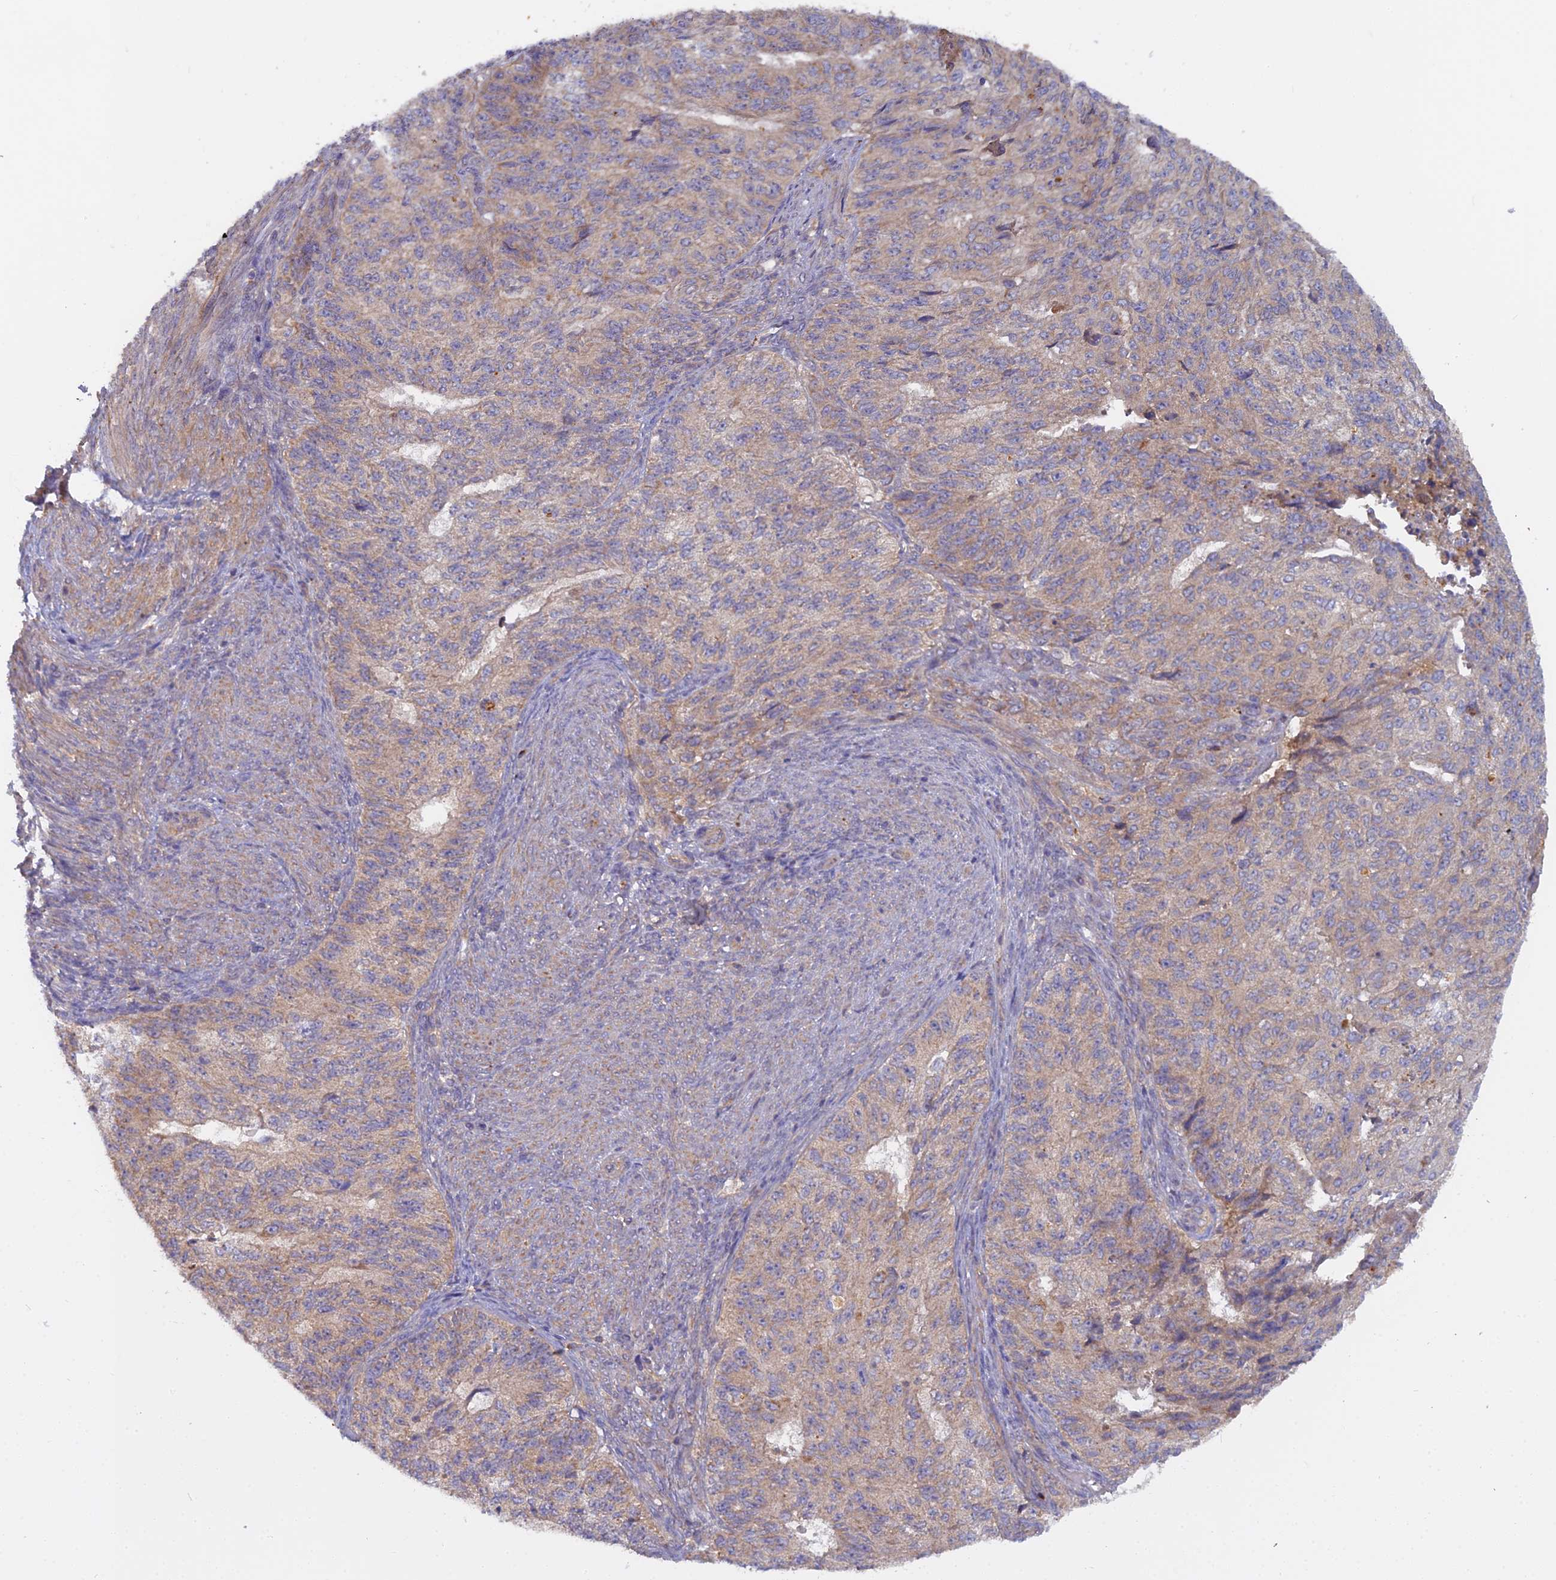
{"staining": {"intensity": "weak", "quantity": "25%-75%", "location": "cytoplasmic/membranous"}, "tissue": "endometrial cancer", "cell_type": "Tumor cells", "image_type": "cancer", "snomed": [{"axis": "morphology", "description": "Adenocarcinoma, NOS"}, {"axis": "topography", "description": "Endometrium"}], "caption": "IHC photomicrograph of human endometrial cancer stained for a protein (brown), which shows low levels of weak cytoplasmic/membranous expression in approximately 25%-75% of tumor cells.", "gene": "CCDC167", "patient": {"sex": "female", "age": 32}}